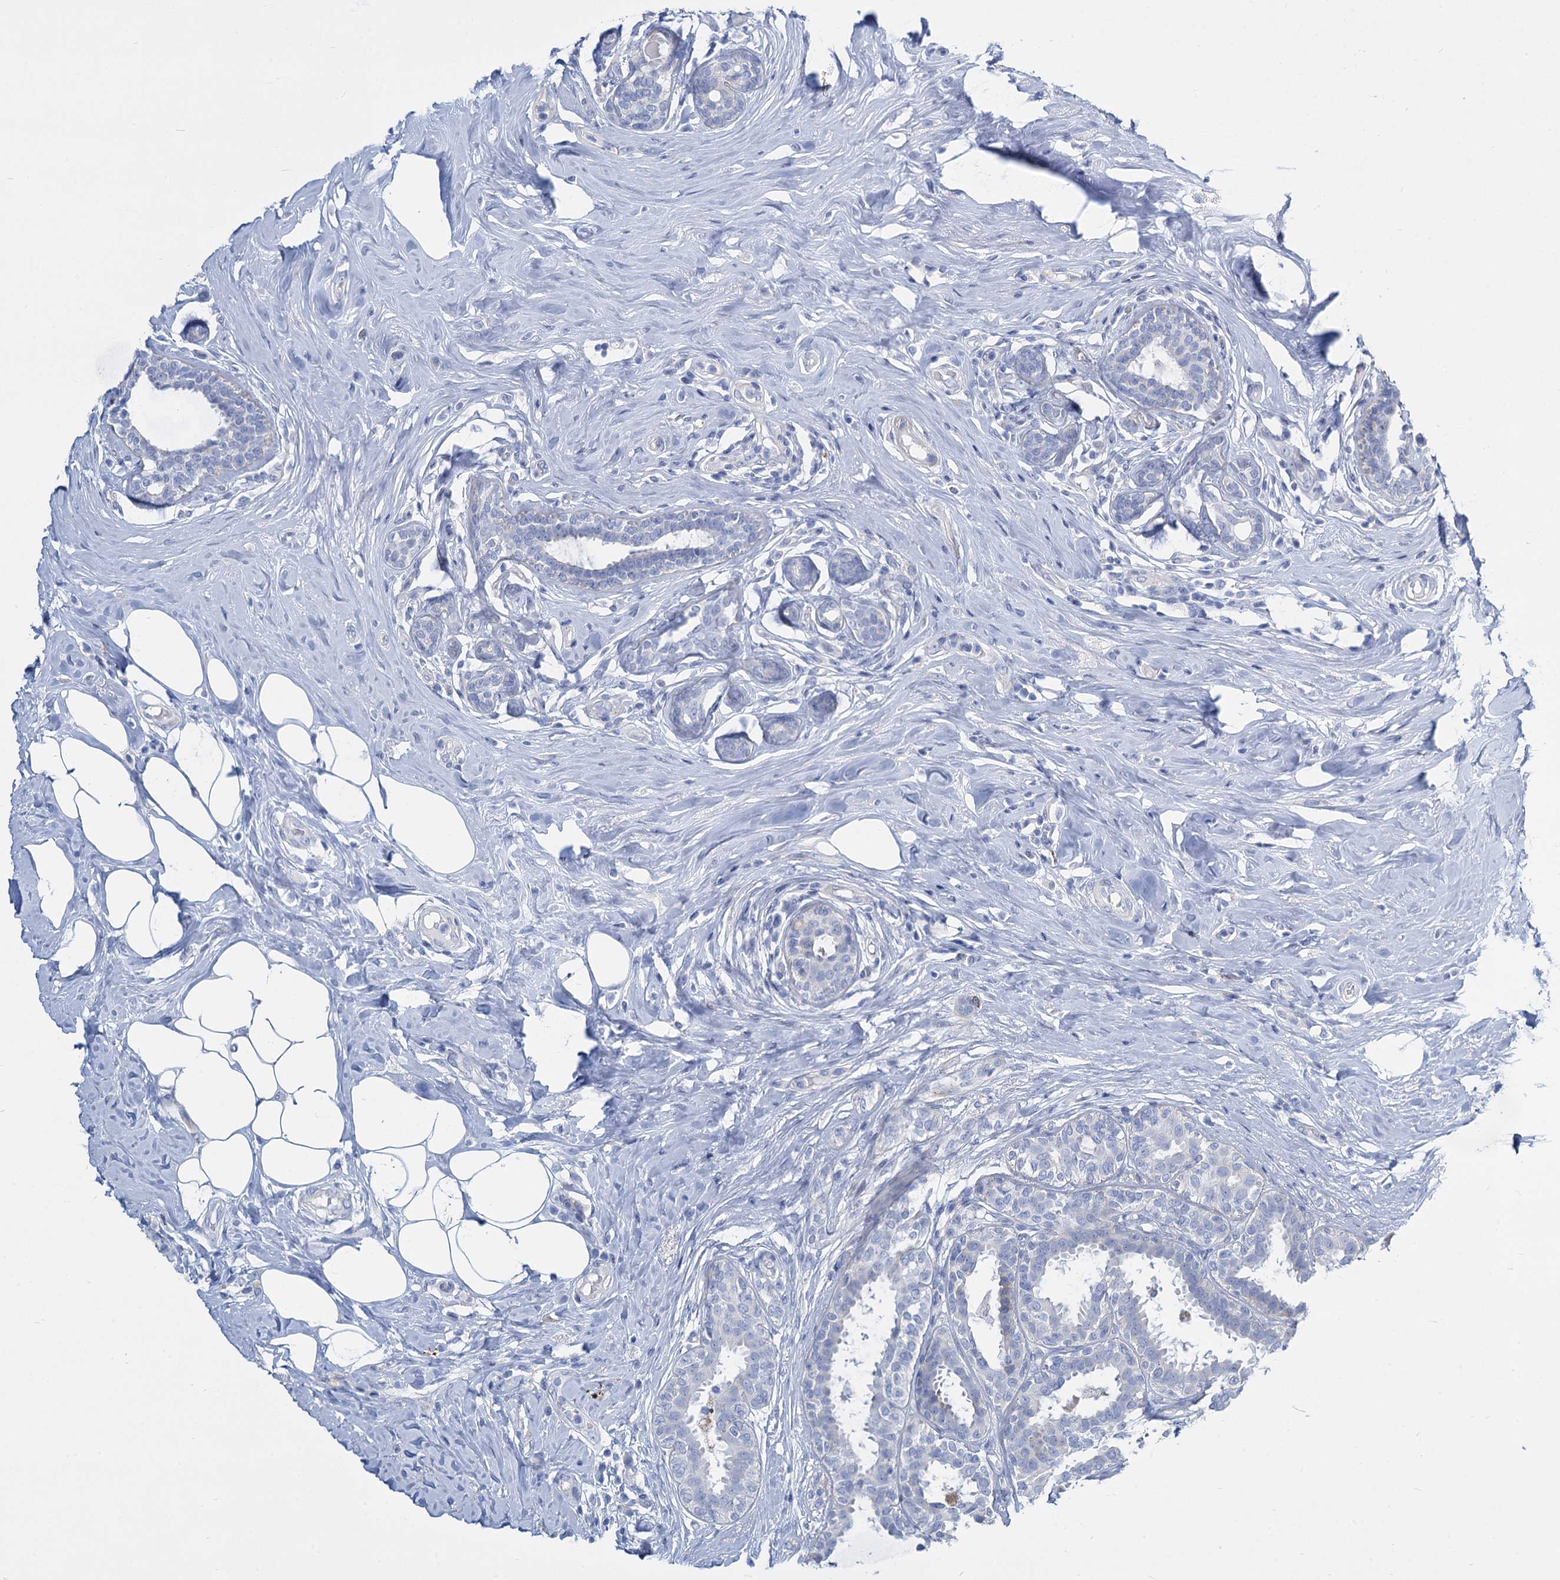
{"staining": {"intensity": "negative", "quantity": "none", "location": "none"}, "tissue": "breast cancer", "cell_type": "Tumor cells", "image_type": "cancer", "snomed": [{"axis": "morphology", "description": "Lobular carcinoma"}, {"axis": "topography", "description": "Breast"}], "caption": "Immunohistochemistry (IHC) micrograph of human breast lobular carcinoma stained for a protein (brown), which demonstrates no expression in tumor cells. (DAB (3,3'-diaminobenzidine) IHC with hematoxylin counter stain).", "gene": "TRIM77", "patient": {"sex": "female", "age": 51}}